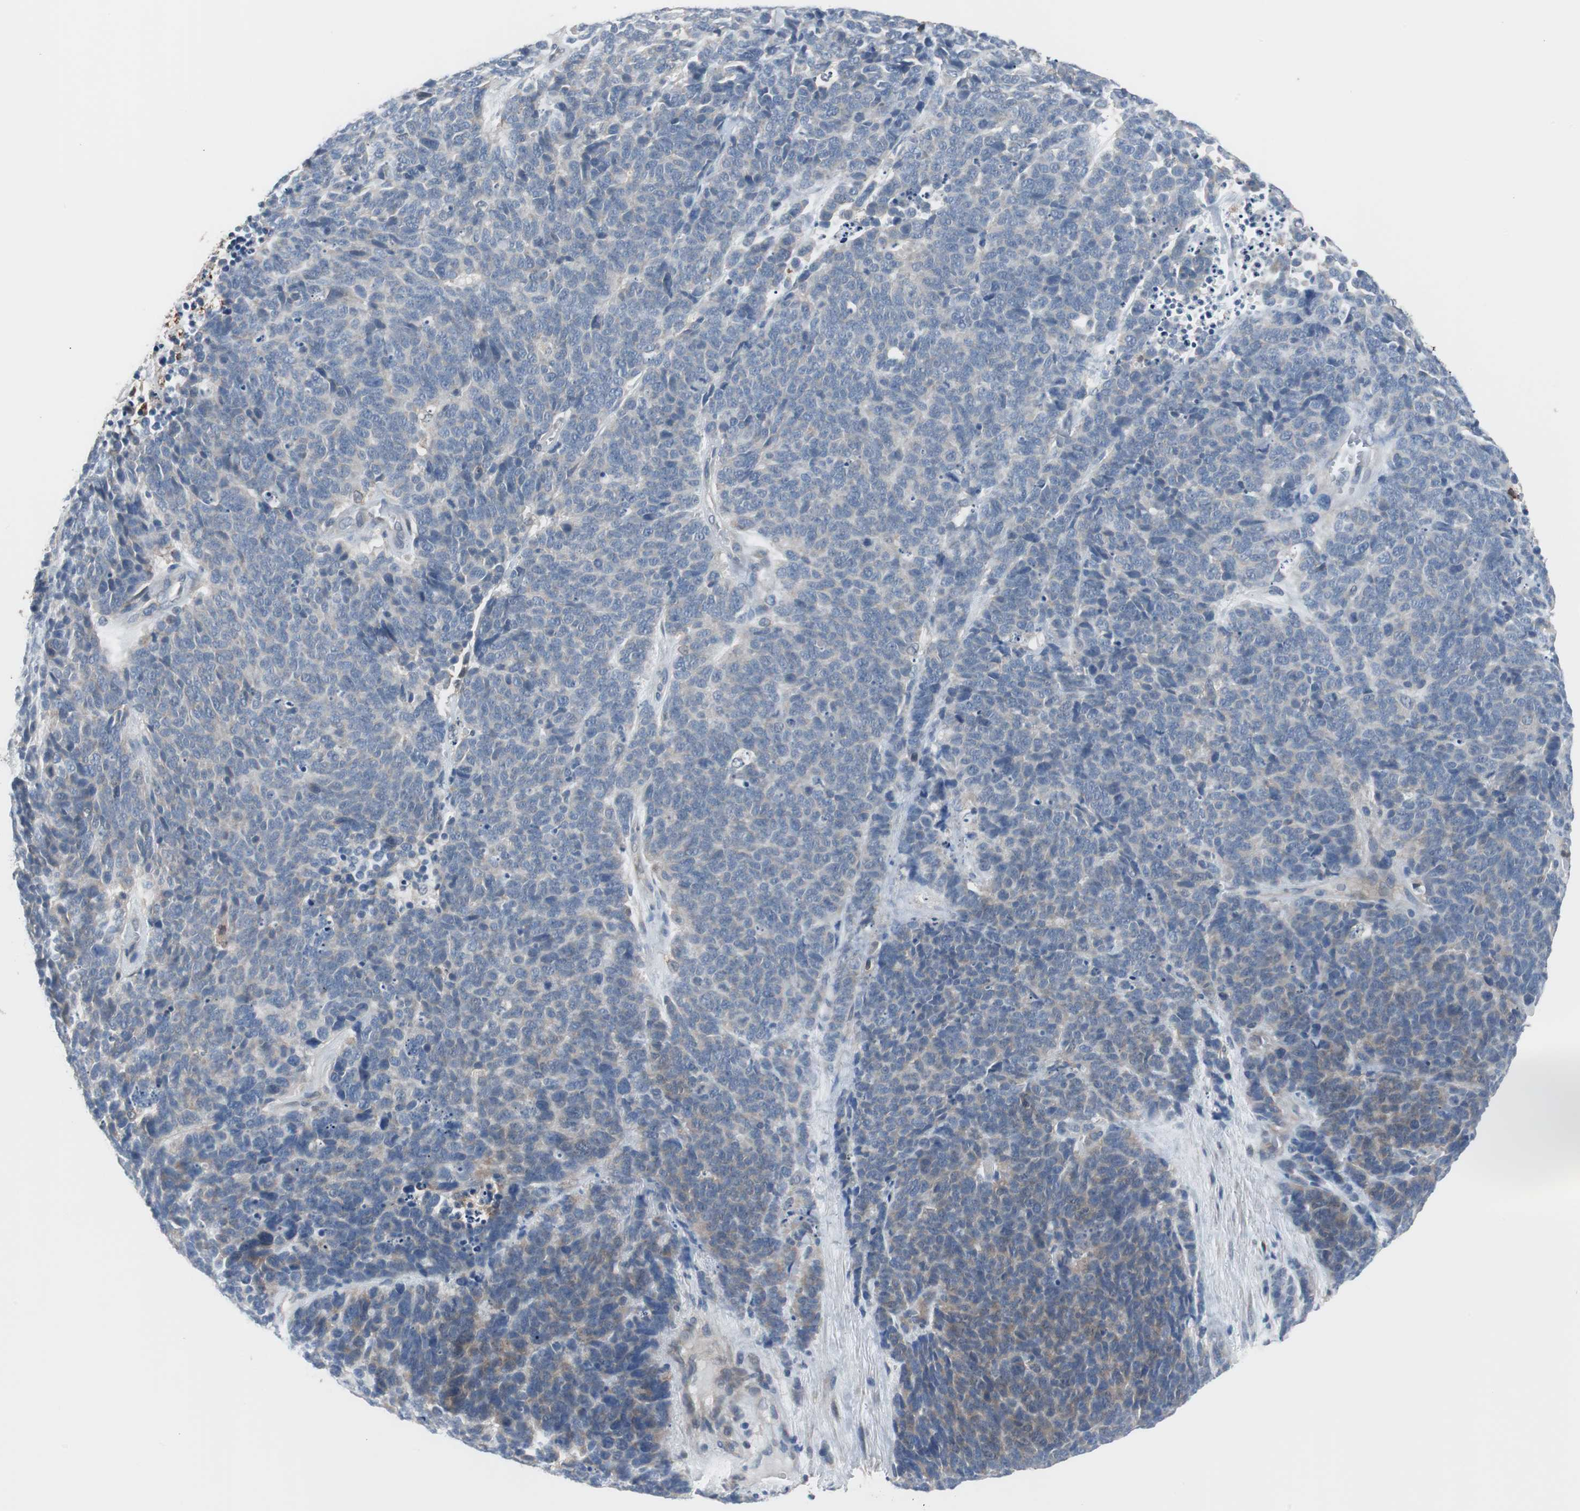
{"staining": {"intensity": "negative", "quantity": "none", "location": "none"}, "tissue": "lung cancer", "cell_type": "Tumor cells", "image_type": "cancer", "snomed": [{"axis": "morphology", "description": "Neoplasm, malignant, NOS"}, {"axis": "topography", "description": "Lung"}], "caption": "DAB immunohistochemical staining of human neoplasm (malignant) (lung) exhibits no significant expression in tumor cells. Nuclei are stained in blue.", "gene": "ANXA4", "patient": {"sex": "female", "age": 58}}